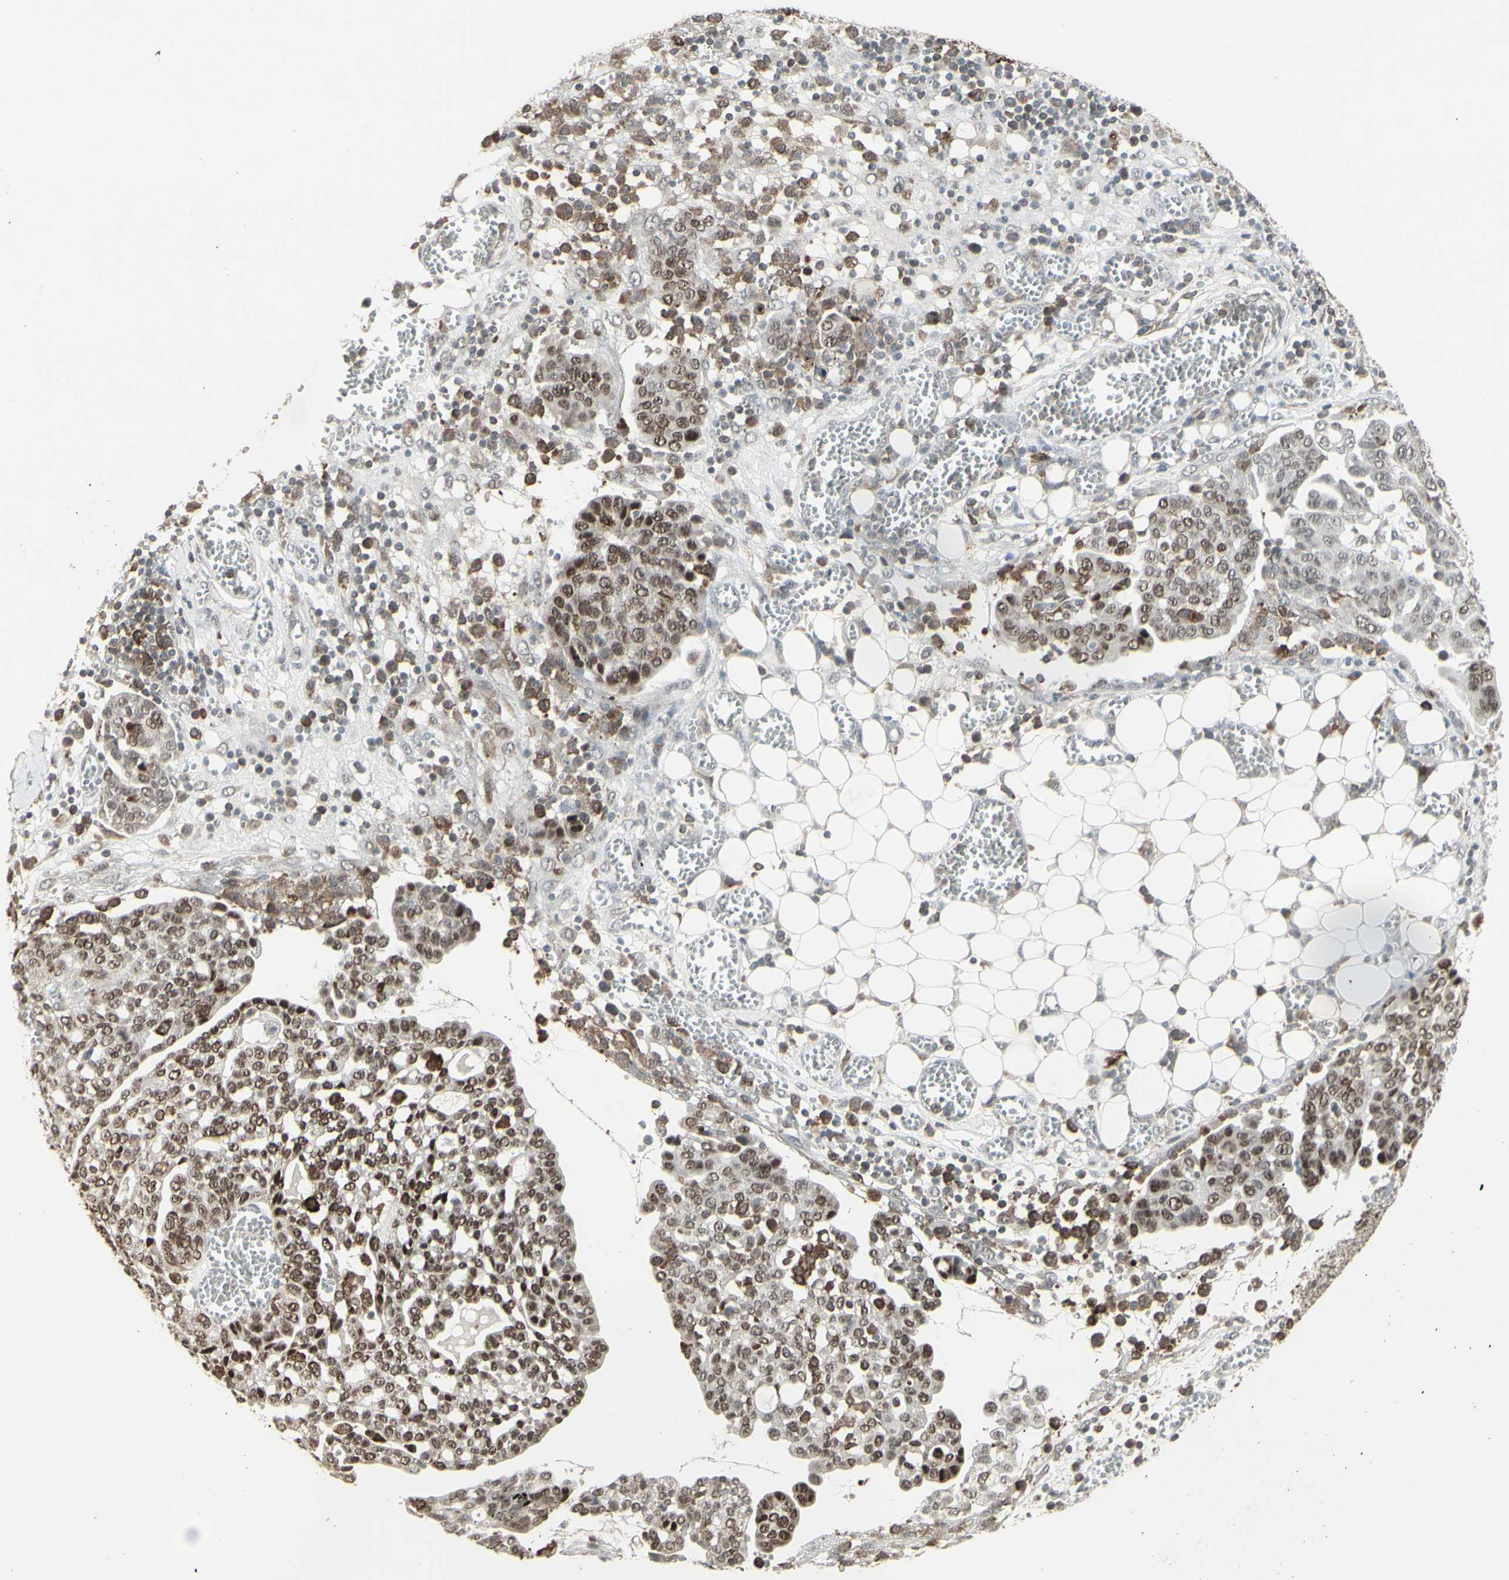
{"staining": {"intensity": "moderate", "quantity": ">75%", "location": "nuclear"}, "tissue": "ovarian cancer", "cell_type": "Tumor cells", "image_type": "cancer", "snomed": [{"axis": "morphology", "description": "Cystadenocarcinoma, serous, NOS"}, {"axis": "topography", "description": "Soft tissue"}, {"axis": "topography", "description": "Ovary"}], "caption": "About >75% of tumor cells in ovarian cancer show moderate nuclear protein positivity as visualized by brown immunohistochemical staining.", "gene": "SAMSN1", "patient": {"sex": "female", "age": 57}}